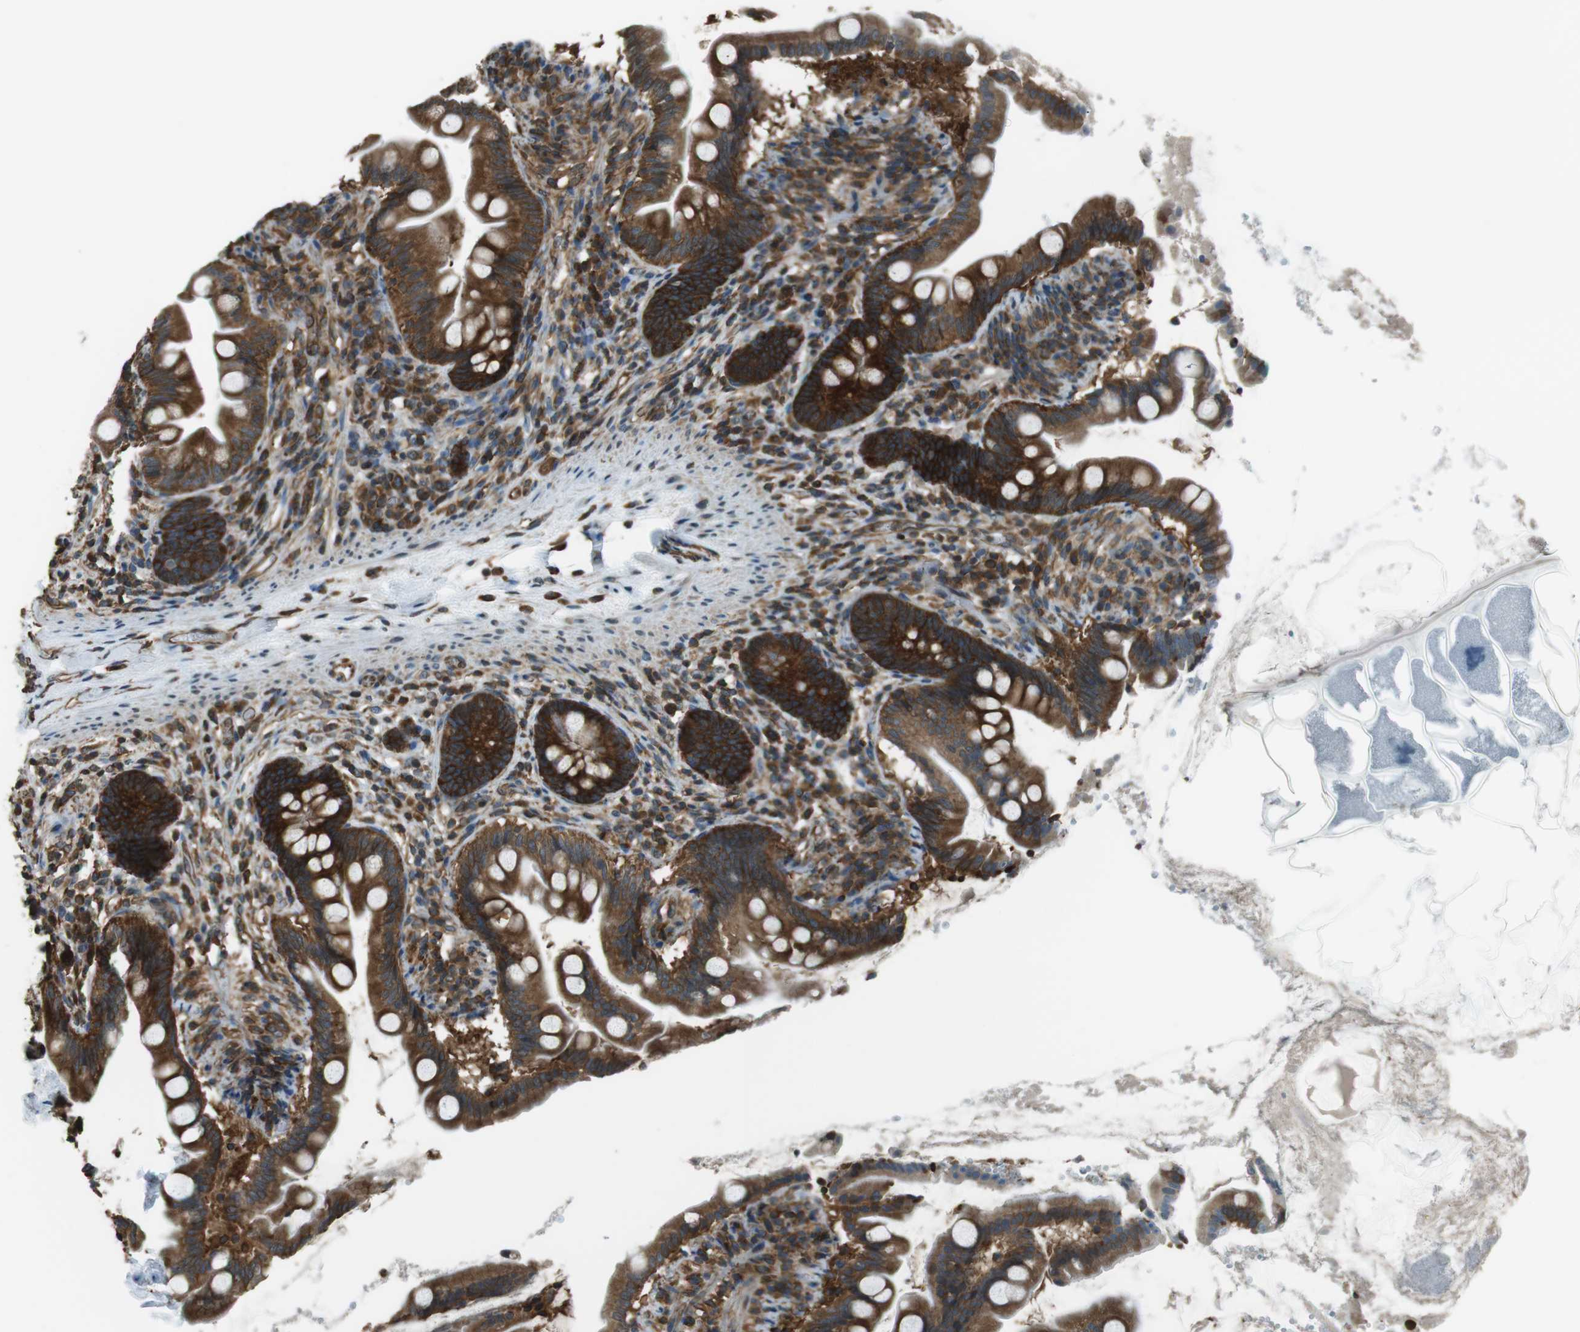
{"staining": {"intensity": "strong", "quantity": ">75%", "location": "cytoplasmic/membranous"}, "tissue": "small intestine", "cell_type": "Glandular cells", "image_type": "normal", "snomed": [{"axis": "morphology", "description": "Normal tissue, NOS"}, {"axis": "topography", "description": "Small intestine"}], "caption": "Protein staining shows strong cytoplasmic/membranous expression in approximately >75% of glandular cells in normal small intestine.", "gene": "PA2G4", "patient": {"sex": "female", "age": 56}}